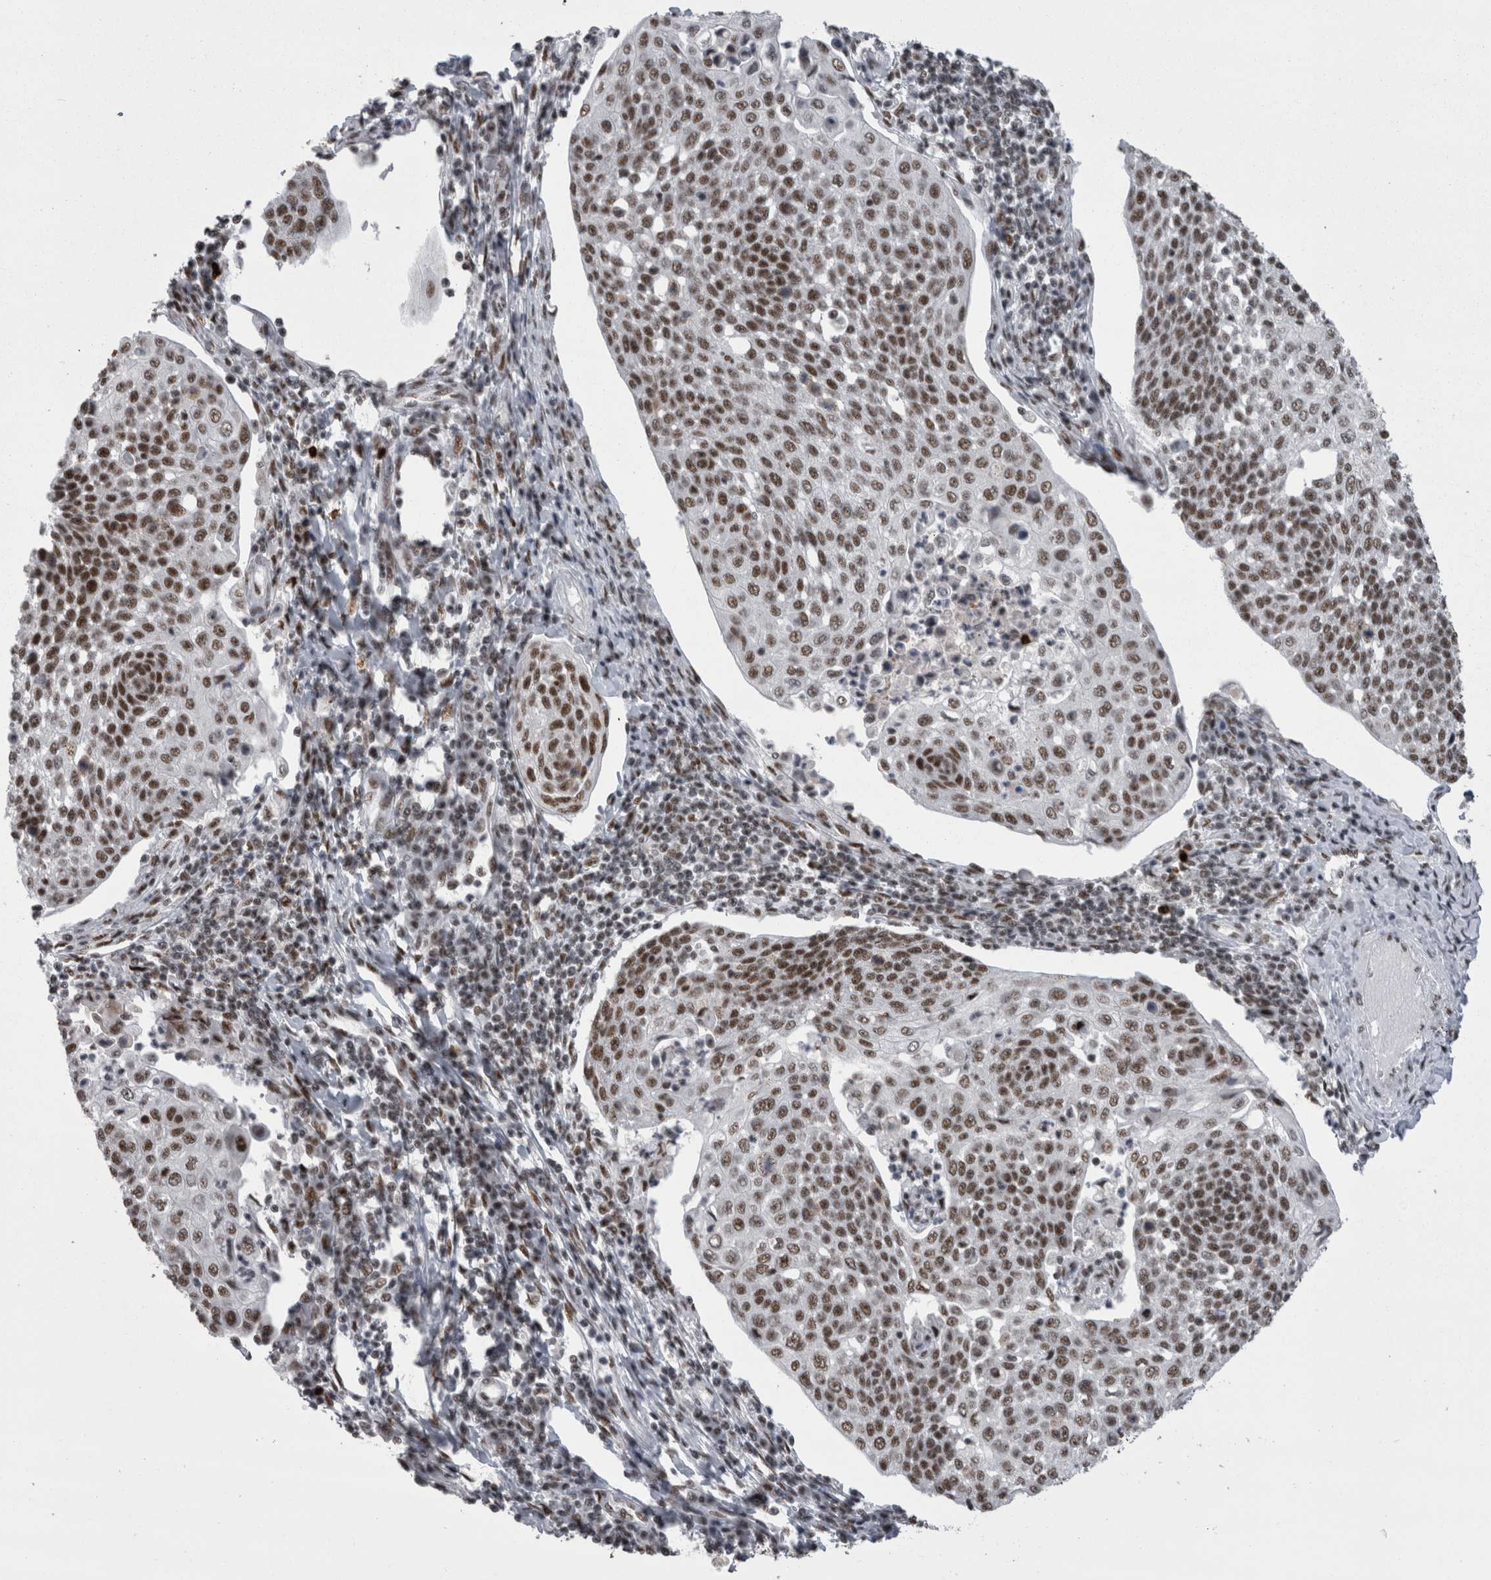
{"staining": {"intensity": "moderate", "quantity": ">75%", "location": "nuclear"}, "tissue": "cervical cancer", "cell_type": "Tumor cells", "image_type": "cancer", "snomed": [{"axis": "morphology", "description": "Squamous cell carcinoma, NOS"}, {"axis": "topography", "description": "Cervix"}], "caption": "Tumor cells show medium levels of moderate nuclear expression in approximately >75% of cells in squamous cell carcinoma (cervical). The protein of interest is stained brown, and the nuclei are stained in blue (DAB IHC with brightfield microscopy, high magnification).", "gene": "SNRNP40", "patient": {"sex": "female", "age": 34}}